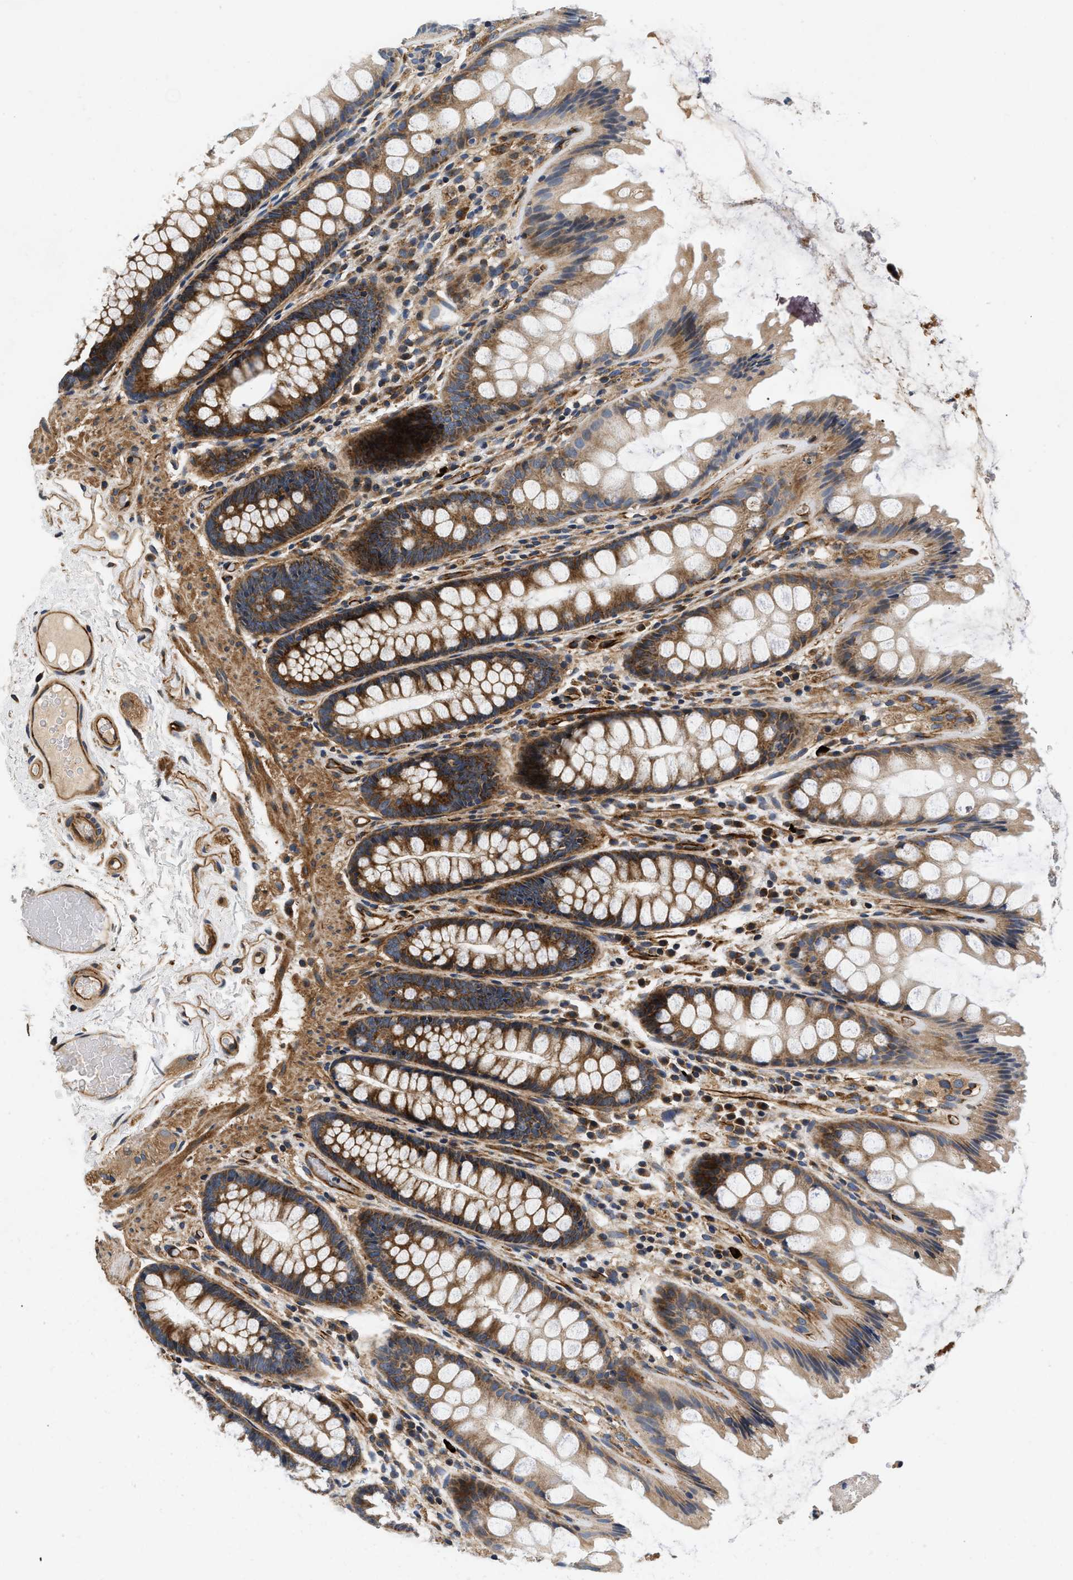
{"staining": {"intensity": "moderate", "quantity": ">75%", "location": "cytoplasmic/membranous"}, "tissue": "colon", "cell_type": "Endothelial cells", "image_type": "normal", "snomed": [{"axis": "morphology", "description": "Normal tissue, NOS"}, {"axis": "topography", "description": "Colon"}], "caption": "Moderate cytoplasmic/membranous positivity is seen in about >75% of endothelial cells in unremarkable colon. (brown staining indicates protein expression, while blue staining denotes nuclei).", "gene": "NME6", "patient": {"sex": "female", "age": 56}}